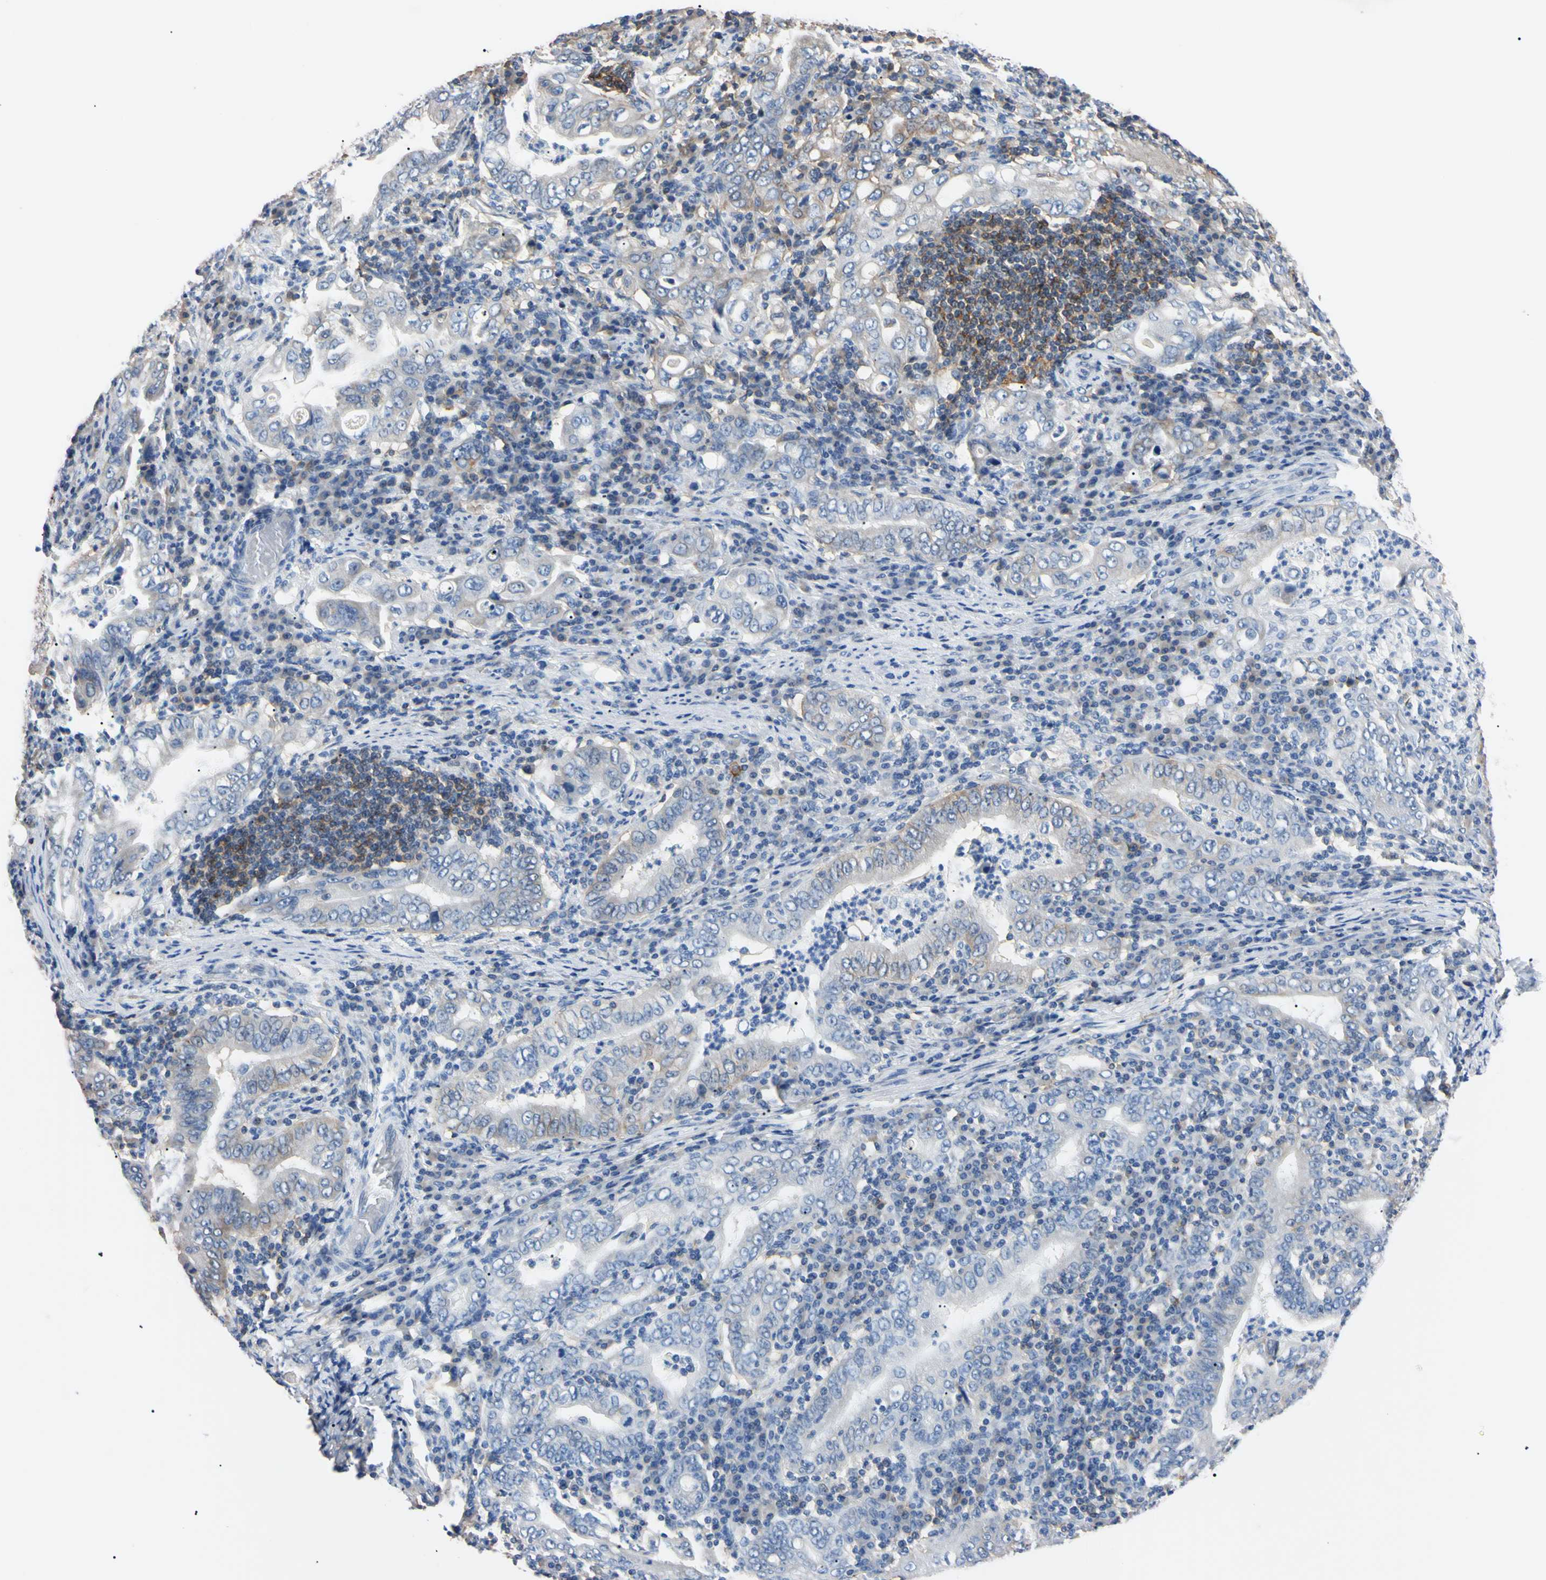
{"staining": {"intensity": "weak", "quantity": "<25%", "location": "cytoplasmic/membranous"}, "tissue": "stomach cancer", "cell_type": "Tumor cells", "image_type": "cancer", "snomed": [{"axis": "morphology", "description": "Normal tissue, NOS"}, {"axis": "morphology", "description": "Adenocarcinoma, NOS"}, {"axis": "topography", "description": "Esophagus"}, {"axis": "topography", "description": "Stomach, upper"}, {"axis": "topography", "description": "Peripheral nerve tissue"}], "caption": "The histopathology image exhibits no staining of tumor cells in stomach cancer (adenocarcinoma). The staining was performed using DAB to visualize the protein expression in brown, while the nuclei were stained in blue with hematoxylin (Magnification: 20x).", "gene": "PNKD", "patient": {"sex": "male", "age": 62}}